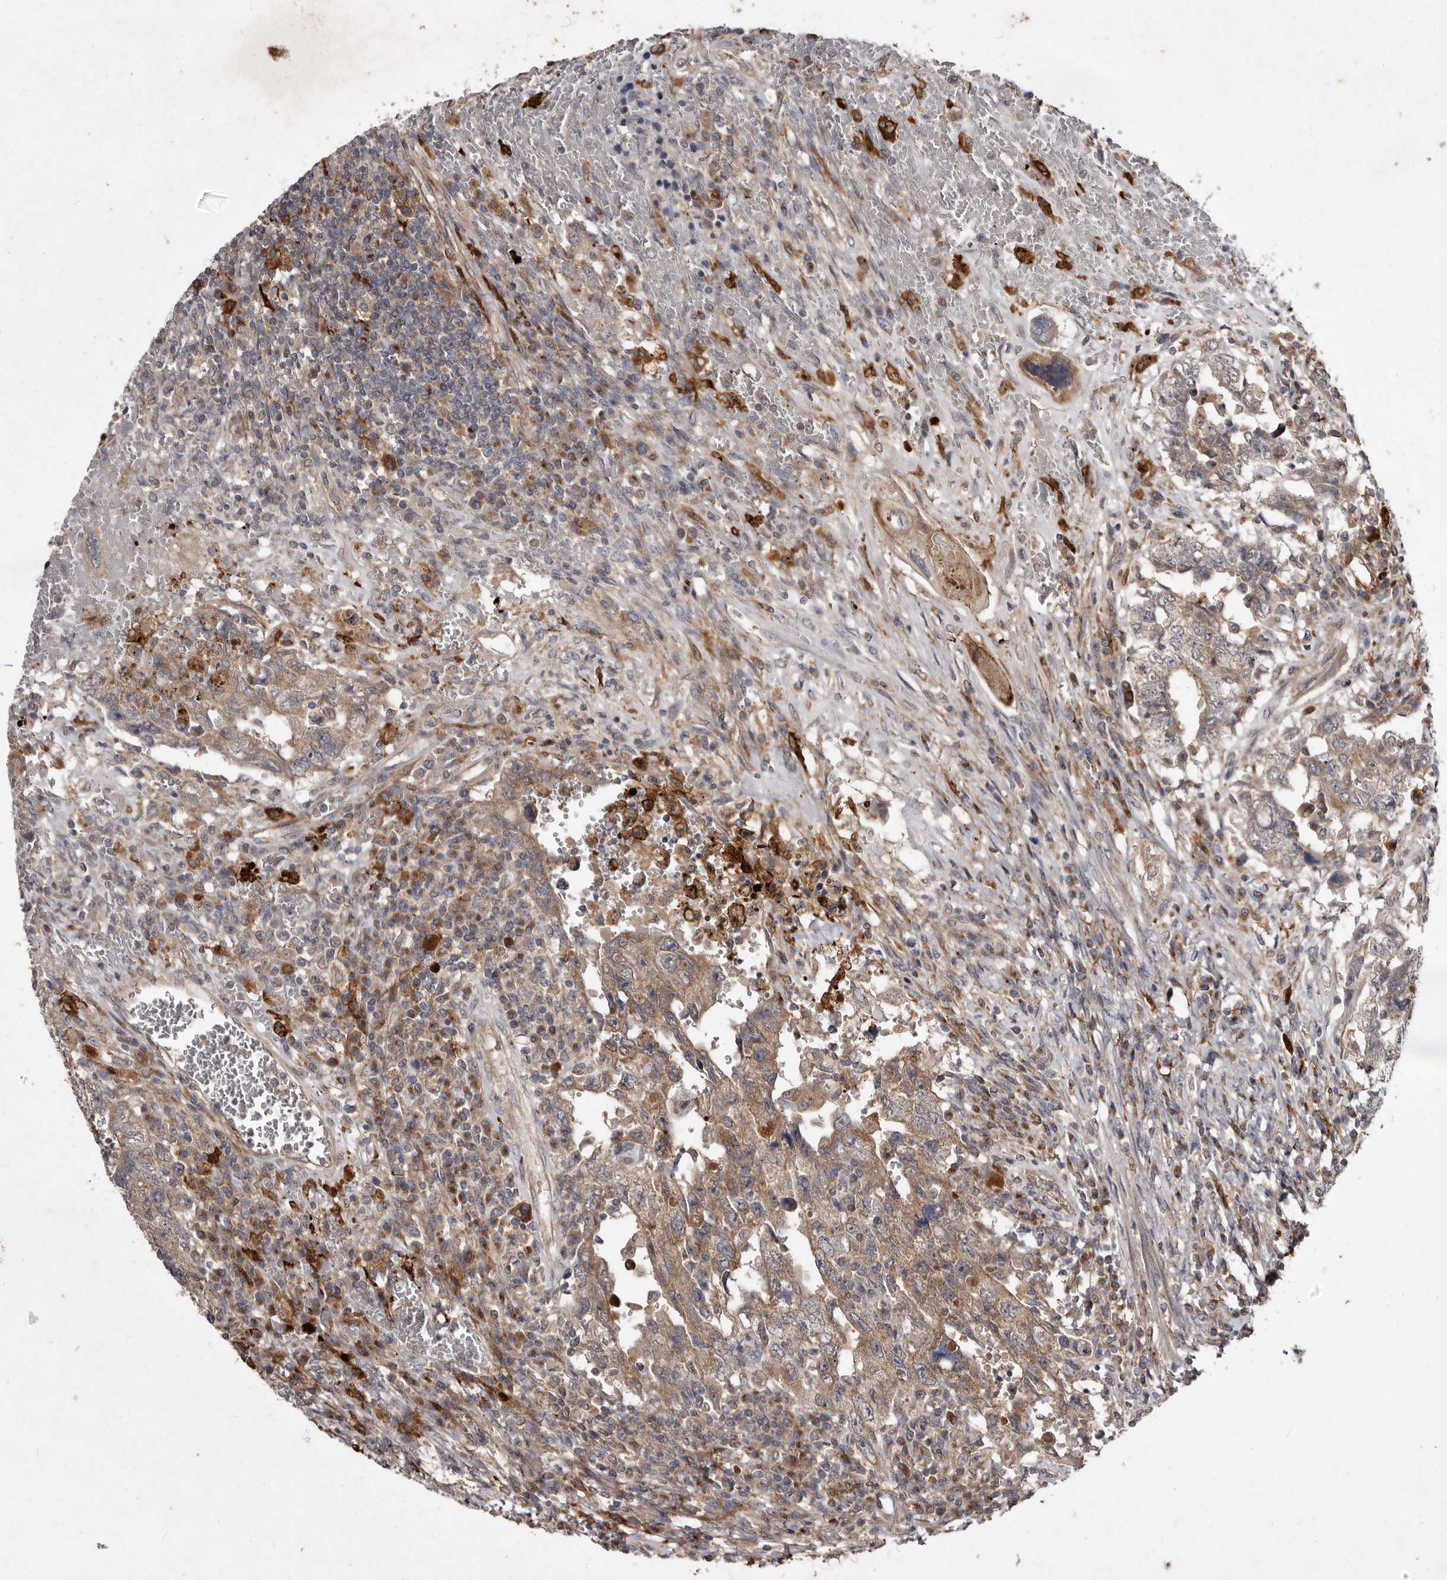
{"staining": {"intensity": "moderate", "quantity": ">75%", "location": "cytoplasmic/membranous"}, "tissue": "testis cancer", "cell_type": "Tumor cells", "image_type": "cancer", "snomed": [{"axis": "morphology", "description": "Carcinoma, Embryonal, NOS"}, {"axis": "topography", "description": "Testis"}], "caption": "Embryonal carcinoma (testis) tissue demonstrates moderate cytoplasmic/membranous expression in about >75% of tumor cells", "gene": "FLAD1", "patient": {"sex": "male", "age": 26}}